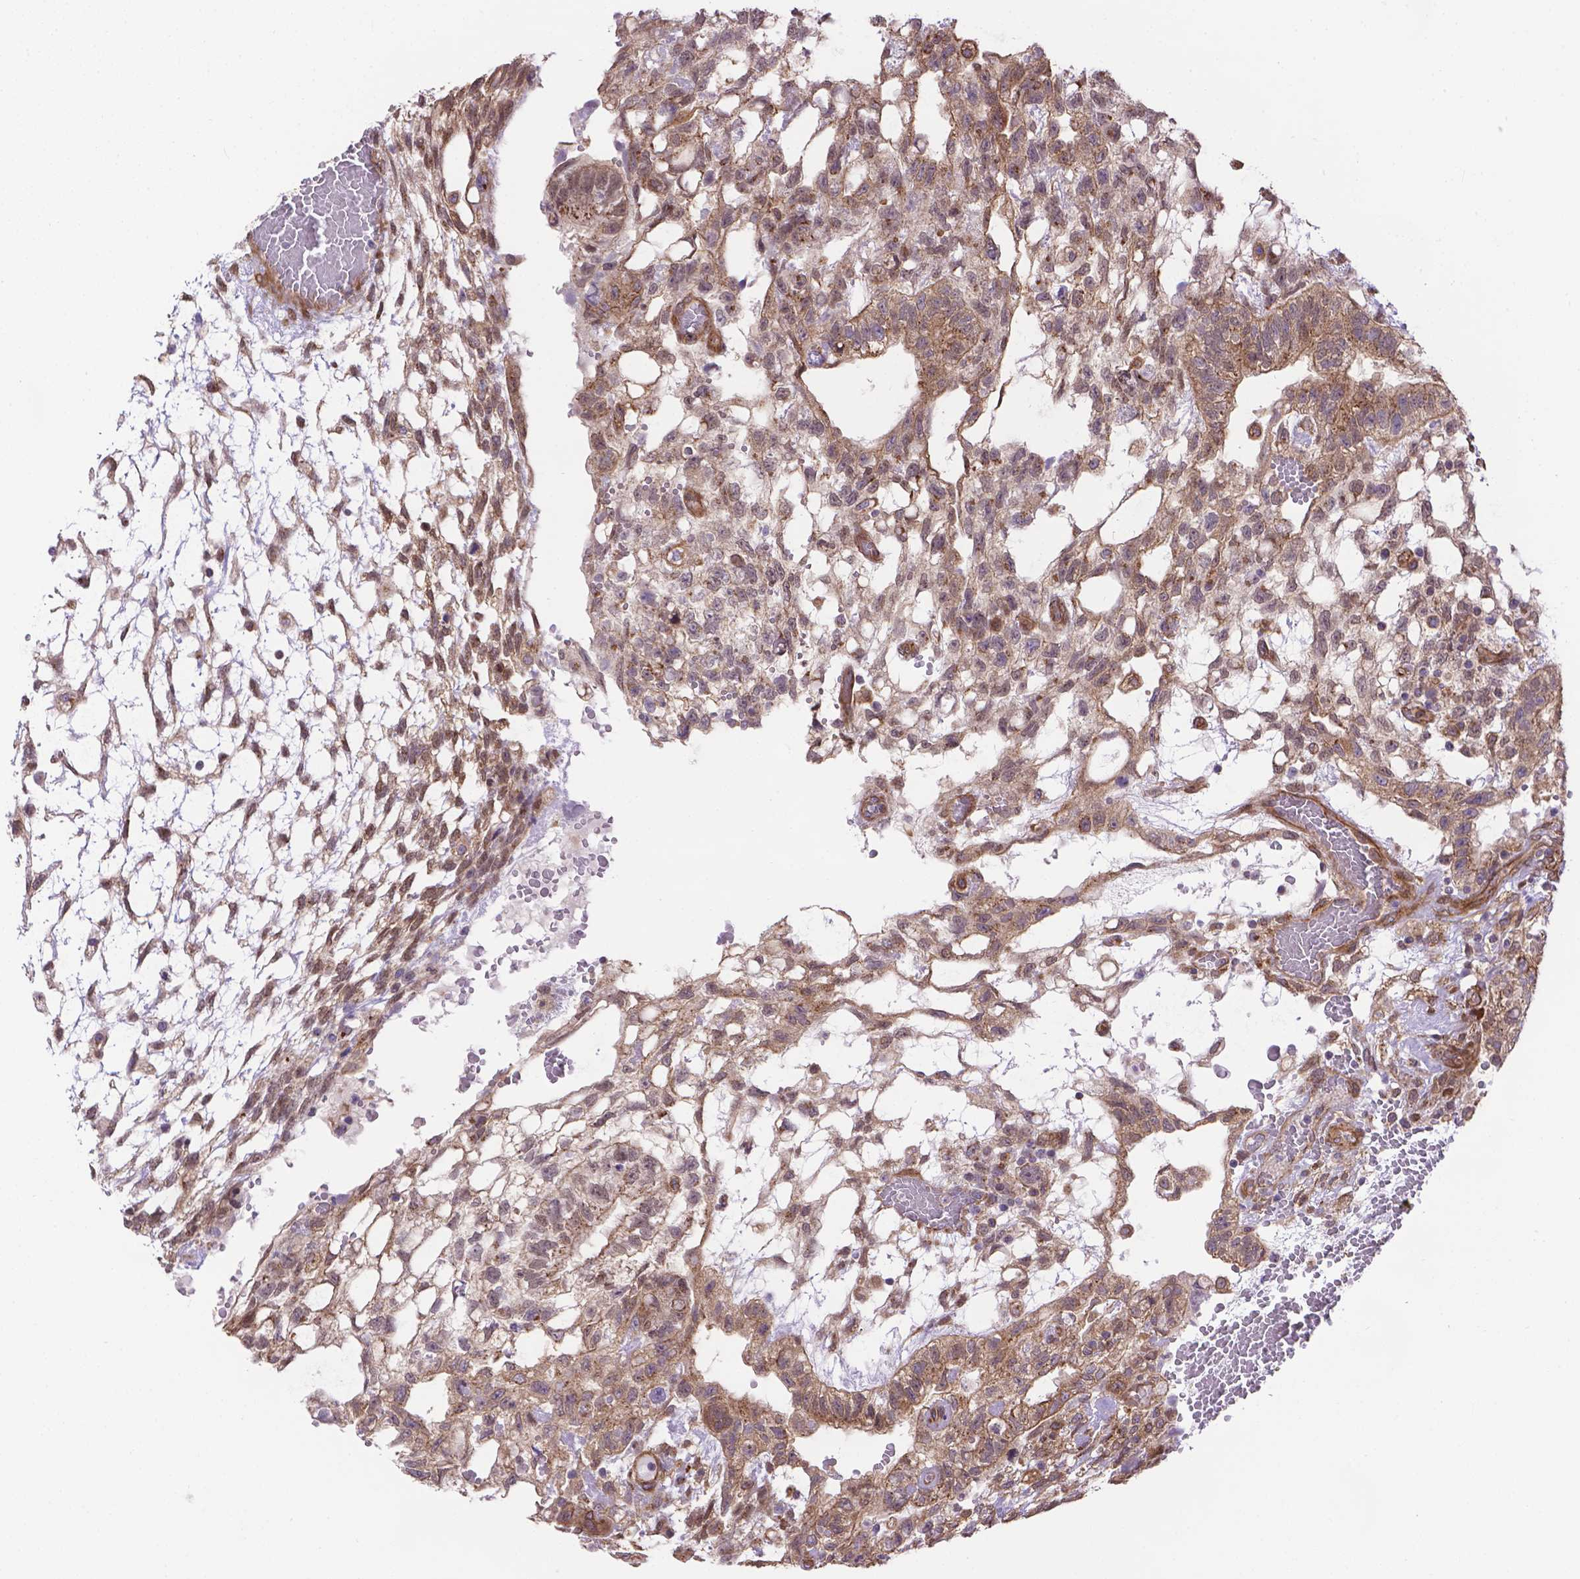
{"staining": {"intensity": "negative", "quantity": "none", "location": "none"}, "tissue": "testis cancer", "cell_type": "Tumor cells", "image_type": "cancer", "snomed": [{"axis": "morphology", "description": "Carcinoma, Embryonal, NOS"}, {"axis": "topography", "description": "Testis"}], "caption": "Testis cancer was stained to show a protein in brown. There is no significant staining in tumor cells.", "gene": "YAP1", "patient": {"sex": "male", "age": 32}}